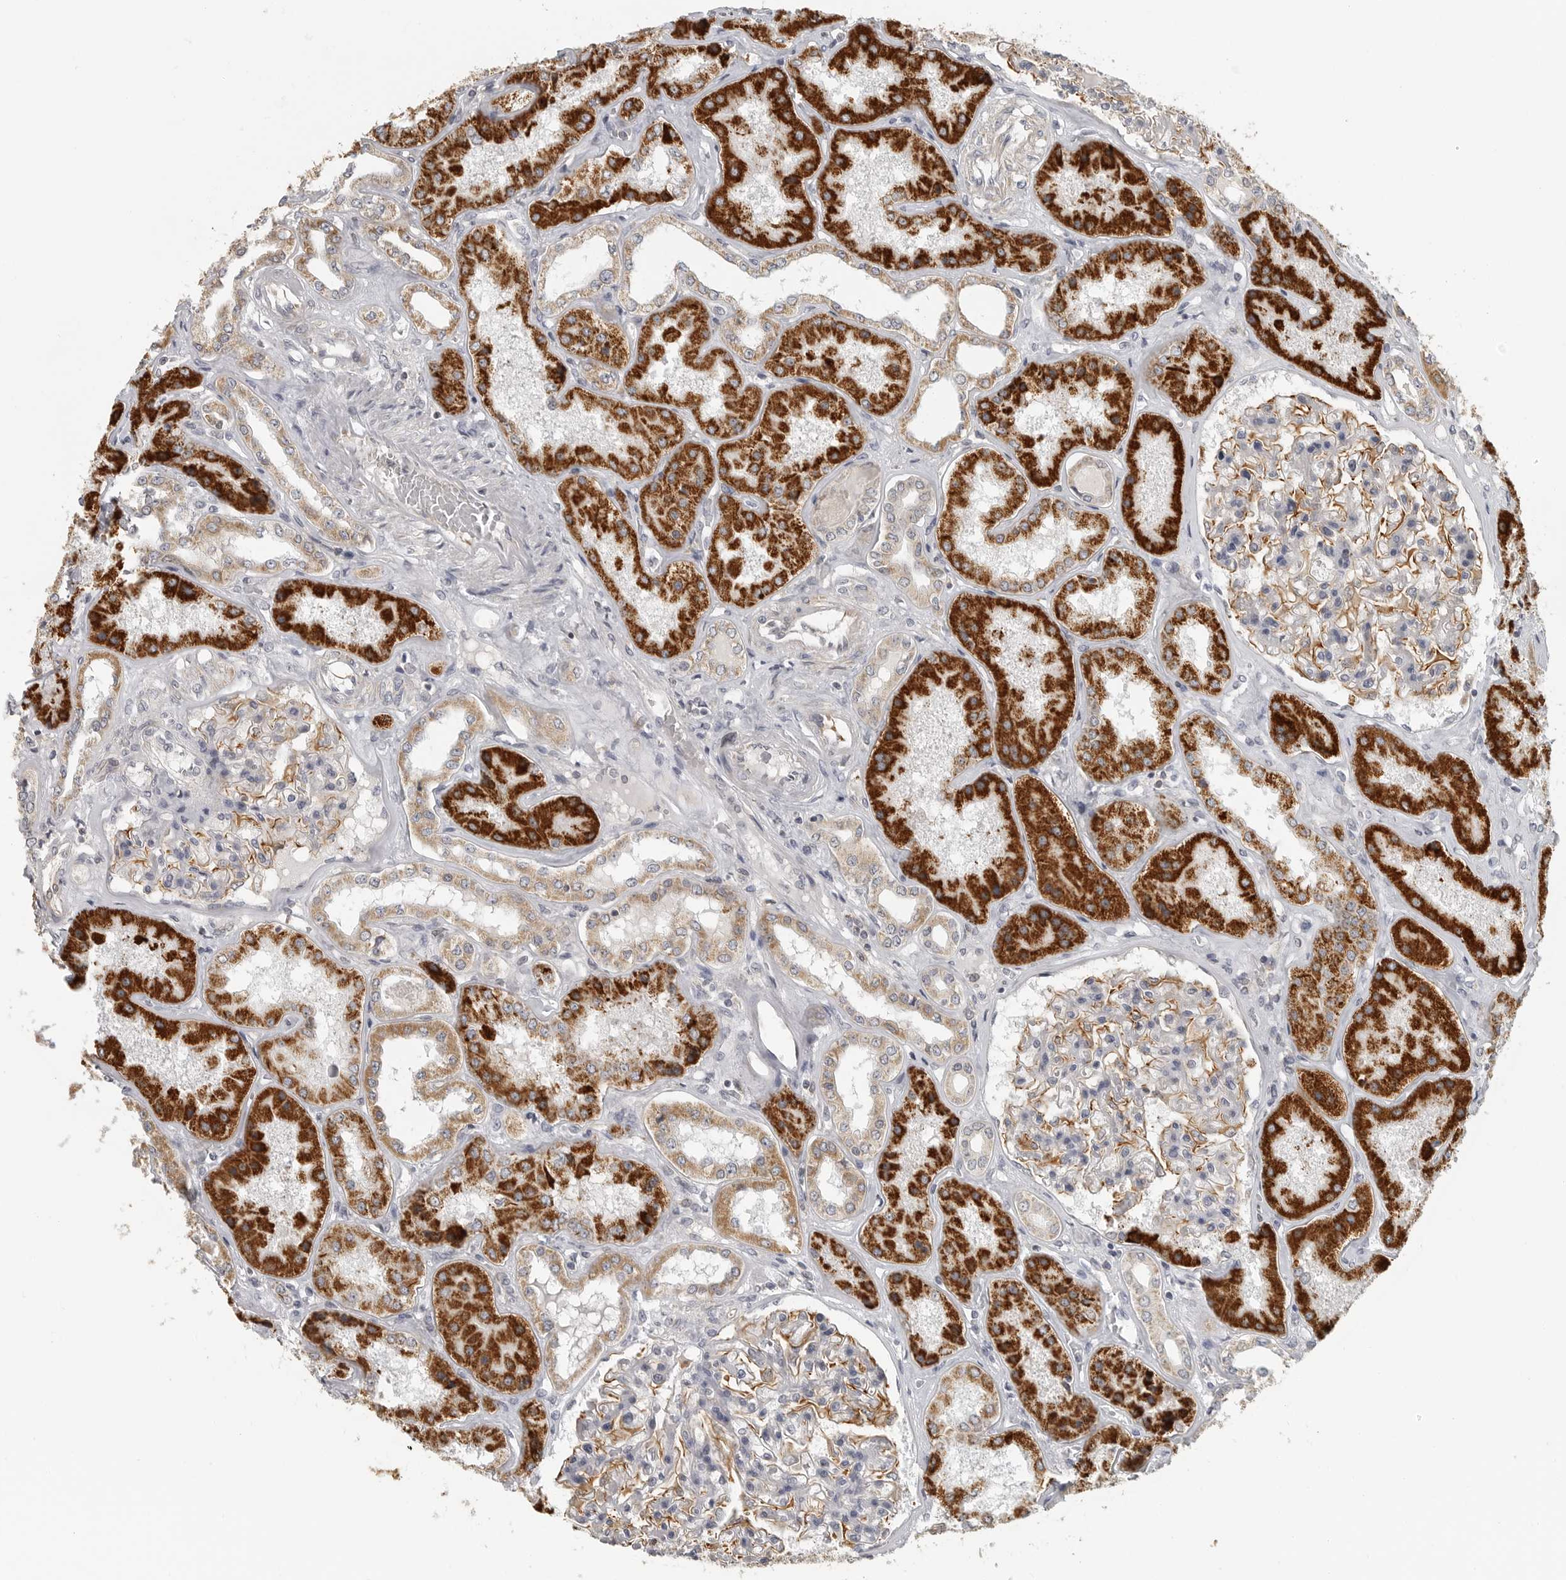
{"staining": {"intensity": "moderate", "quantity": "<25%", "location": "cytoplasmic/membranous"}, "tissue": "kidney", "cell_type": "Cells in glomeruli", "image_type": "normal", "snomed": [{"axis": "morphology", "description": "Normal tissue, NOS"}, {"axis": "topography", "description": "Kidney"}], "caption": "Immunohistochemical staining of normal kidney shows <25% levels of moderate cytoplasmic/membranous protein expression in approximately <25% of cells in glomeruli.", "gene": "RXFP3", "patient": {"sex": "female", "age": 56}}